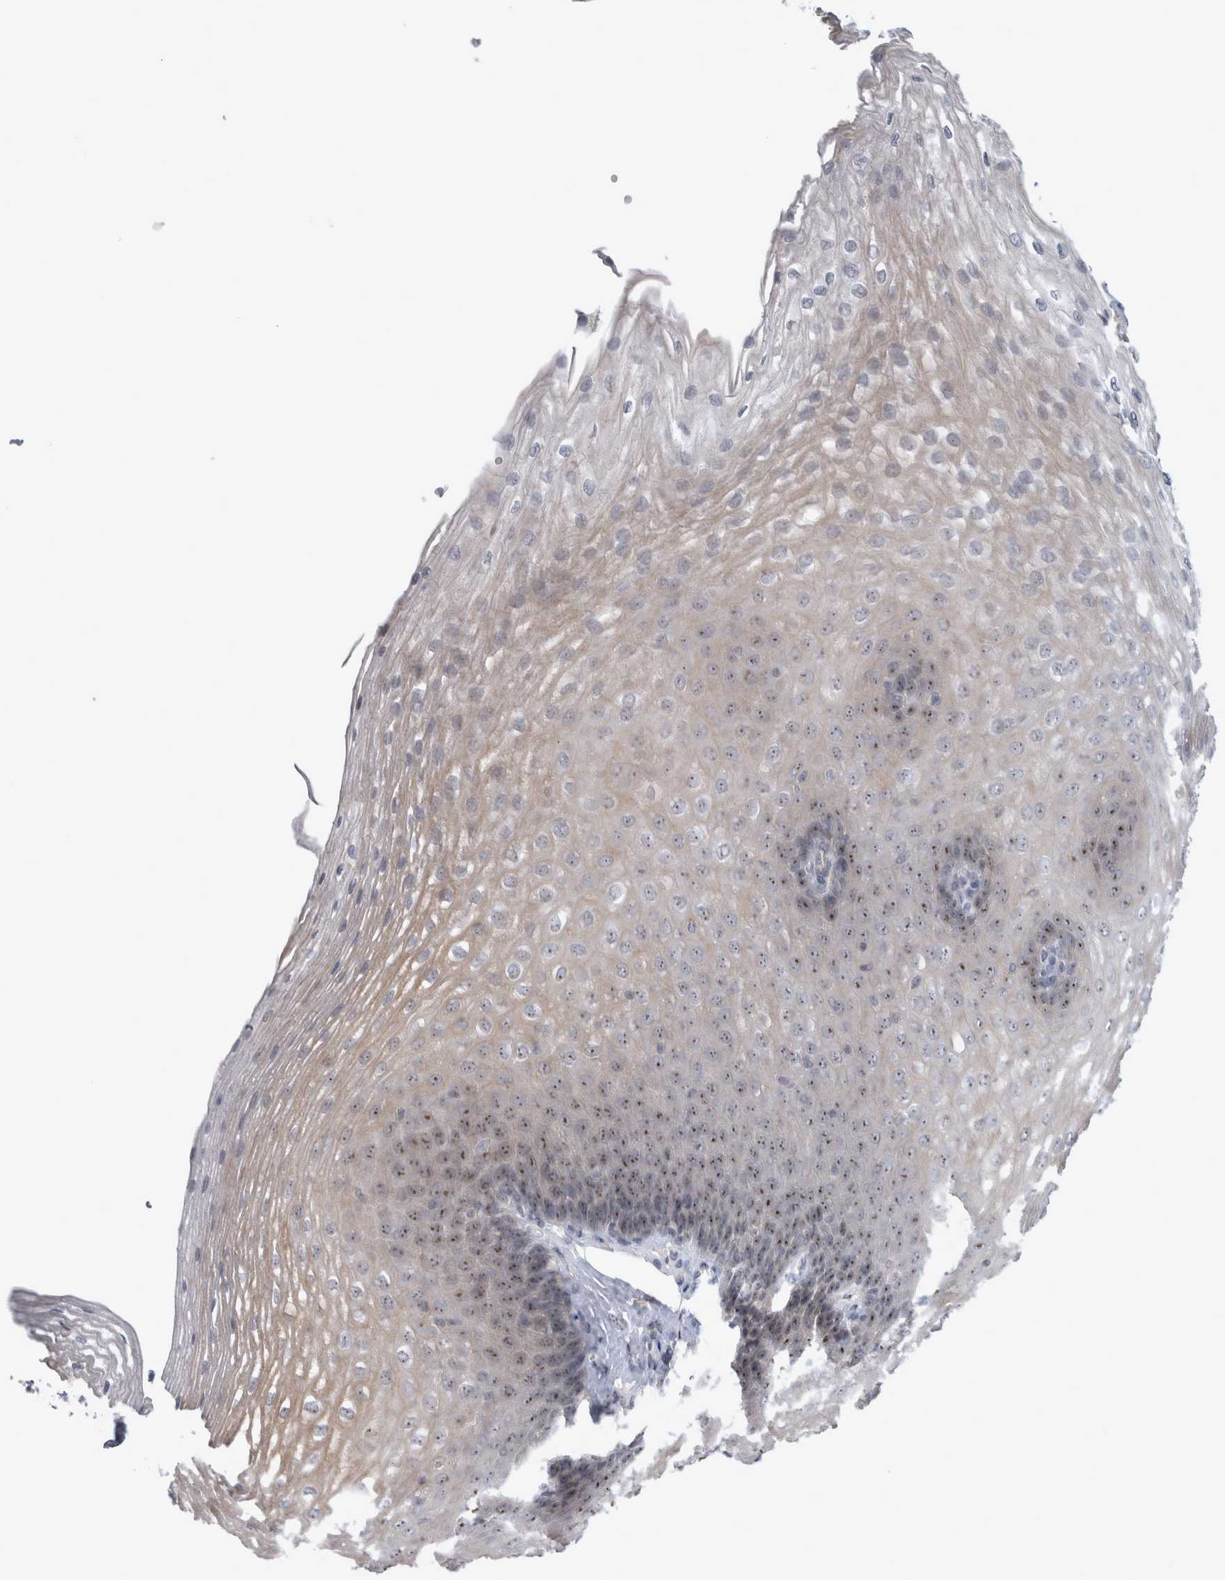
{"staining": {"intensity": "moderate", "quantity": "<25%", "location": "nuclear"}, "tissue": "esophagus", "cell_type": "Squamous epithelial cells", "image_type": "normal", "snomed": [{"axis": "morphology", "description": "Normal tissue, NOS"}, {"axis": "topography", "description": "Esophagus"}], "caption": "This histopathology image exhibits normal esophagus stained with immunohistochemistry (IHC) to label a protein in brown. The nuclear of squamous epithelial cells show moderate positivity for the protein. Nuclei are counter-stained blue.", "gene": "RBM28", "patient": {"sex": "female", "age": 66}}